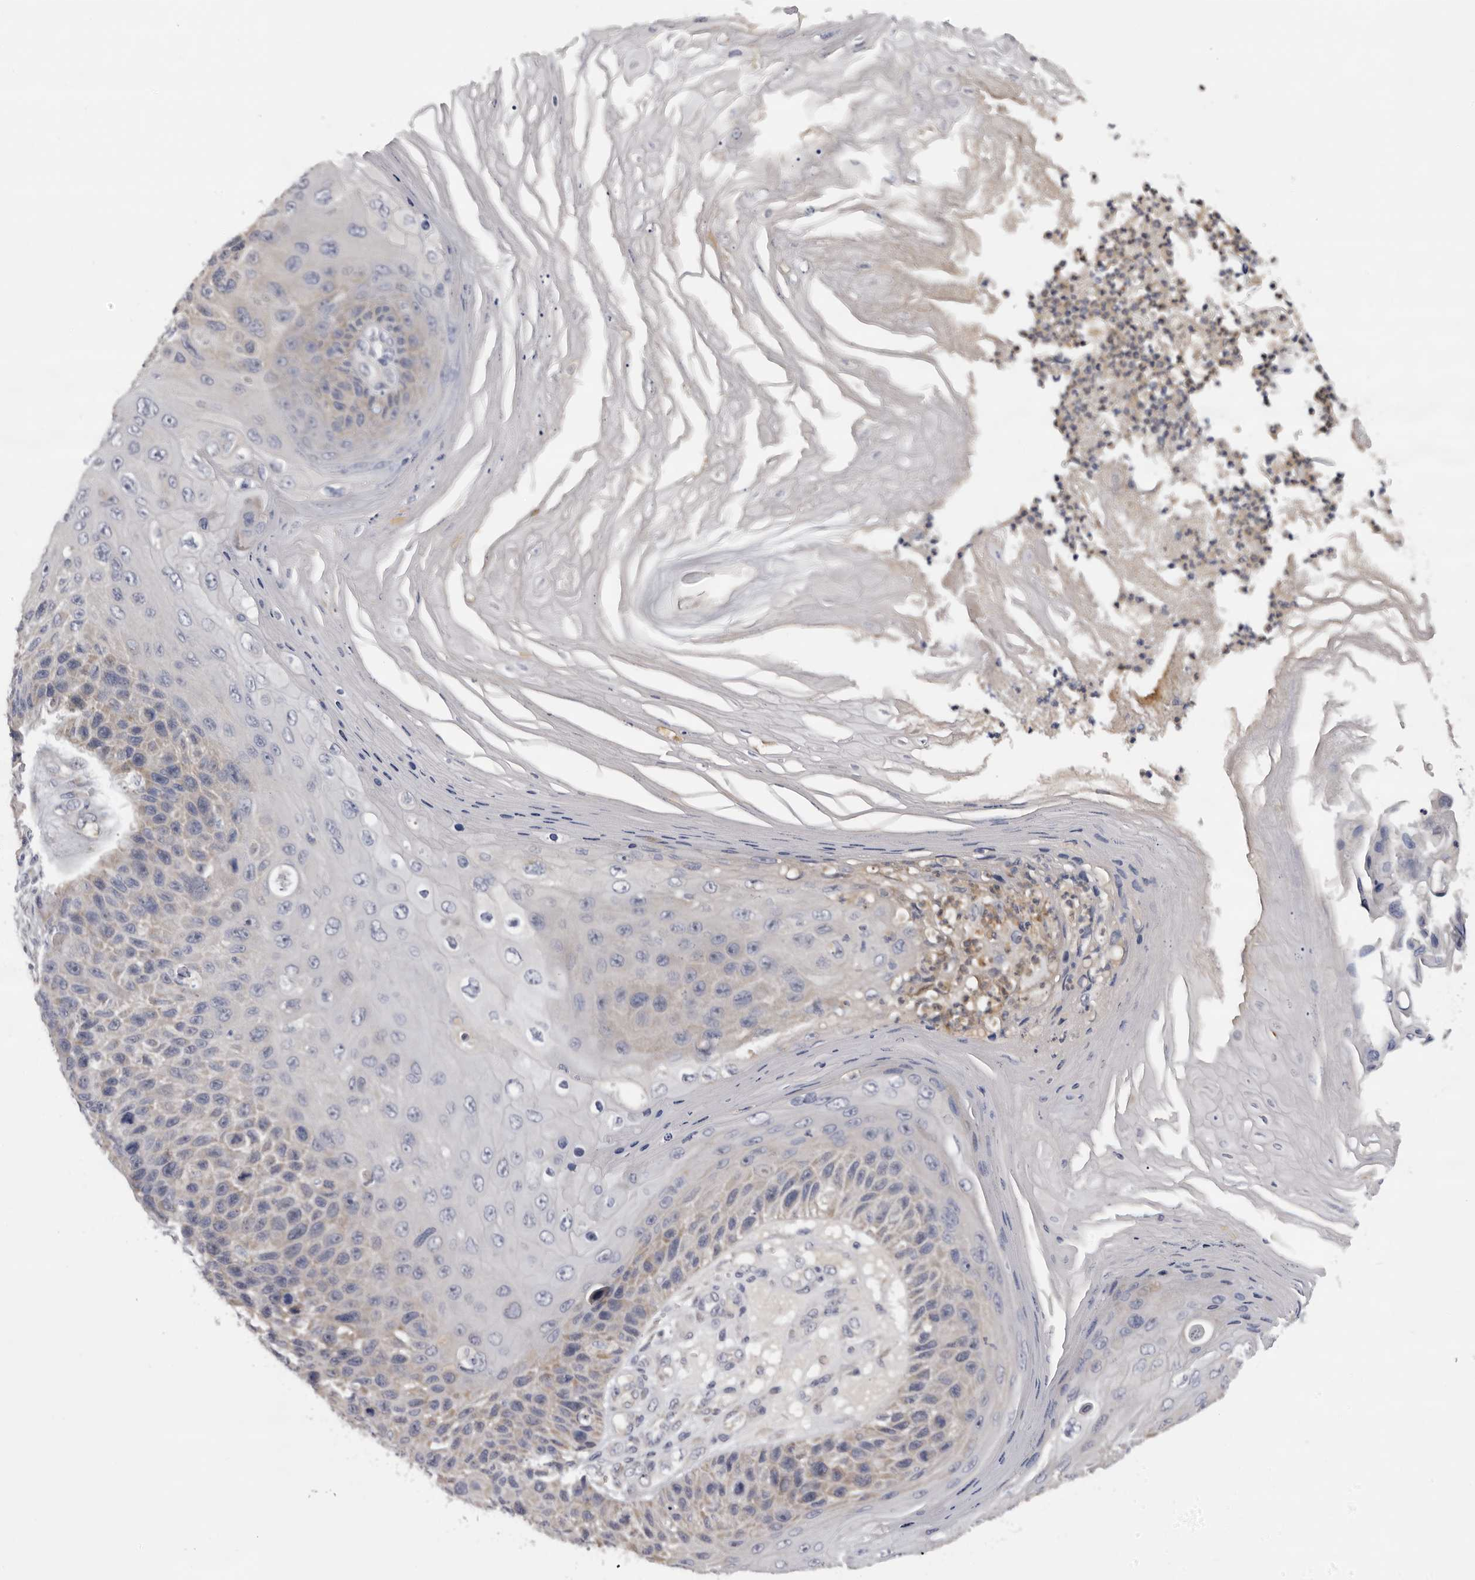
{"staining": {"intensity": "negative", "quantity": "none", "location": "none"}, "tissue": "skin cancer", "cell_type": "Tumor cells", "image_type": "cancer", "snomed": [{"axis": "morphology", "description": "Squamous cell carcinoma, NOS"}, {"axis": "topography", "description": "Skin"}], "caption": "Squamous cell carcinoma (skin) was stained to show a protein in brown. There is no significant positivity in tumor cells.", "gene": "KIF2B", "patient": {"sex": "female", "age": 88}}